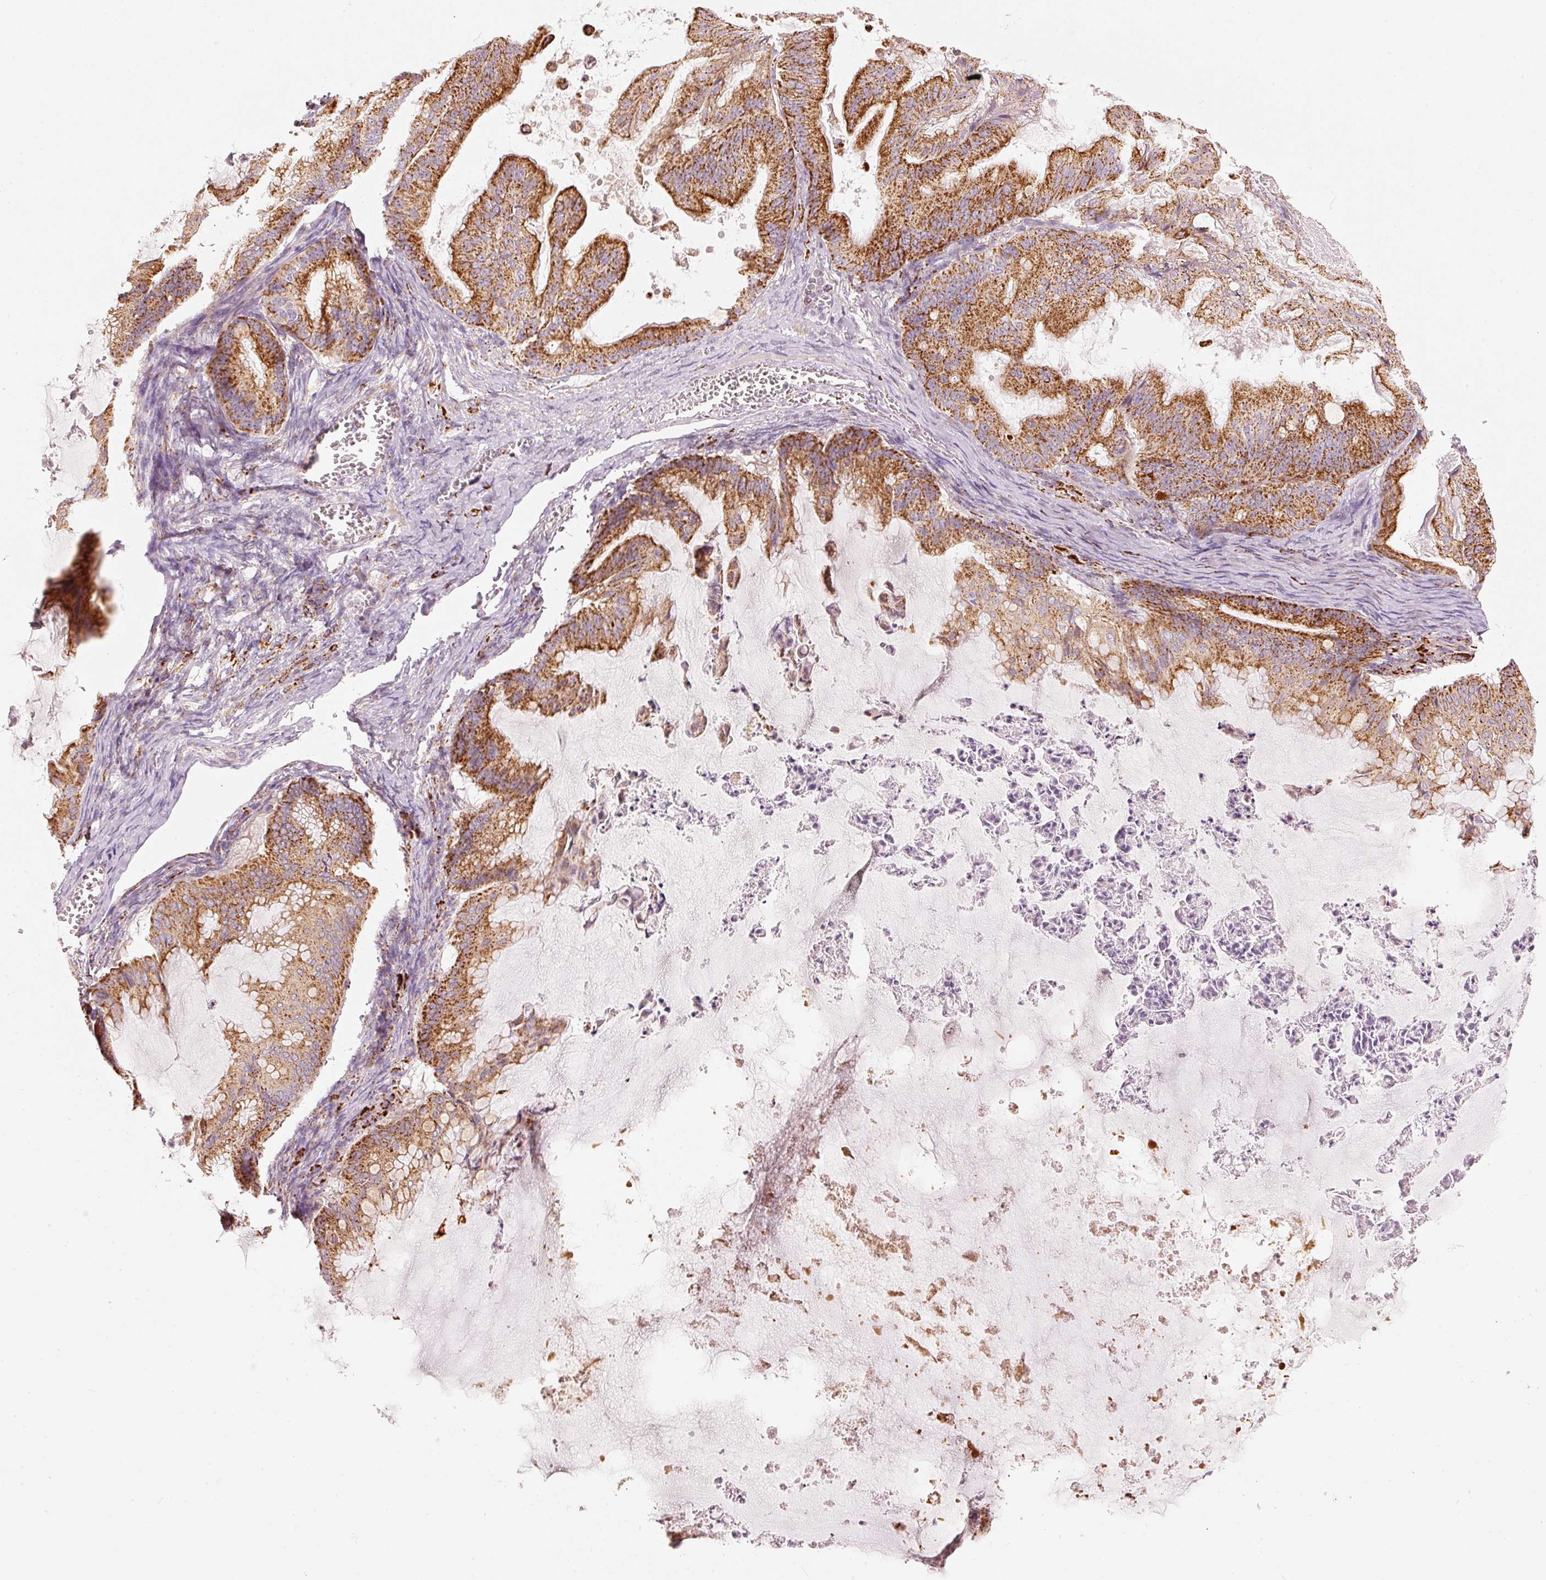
{"staining": {"intensity": "strong", "quantity": ">75%", "location": "cytoplasmic/membranous"}, "tissue": "ovarian cancer", "cell_type": "Tumor cells", "image_type": "cancer", "snomed": [{"axis": "morphology", "description": "Cystadenocarcinoma, mucinous, NOS"}, {"axis": "topography", "description": "Ovary"}], "caption": "A brown stain highlights strong cytoplasmic/membranous positivity of a protein in human ovarian cancer (mucinous cystadenocarcinoma) tumor cells.", "gene": "C17orf98", "patient": {"sex": "female", "age": 71}}